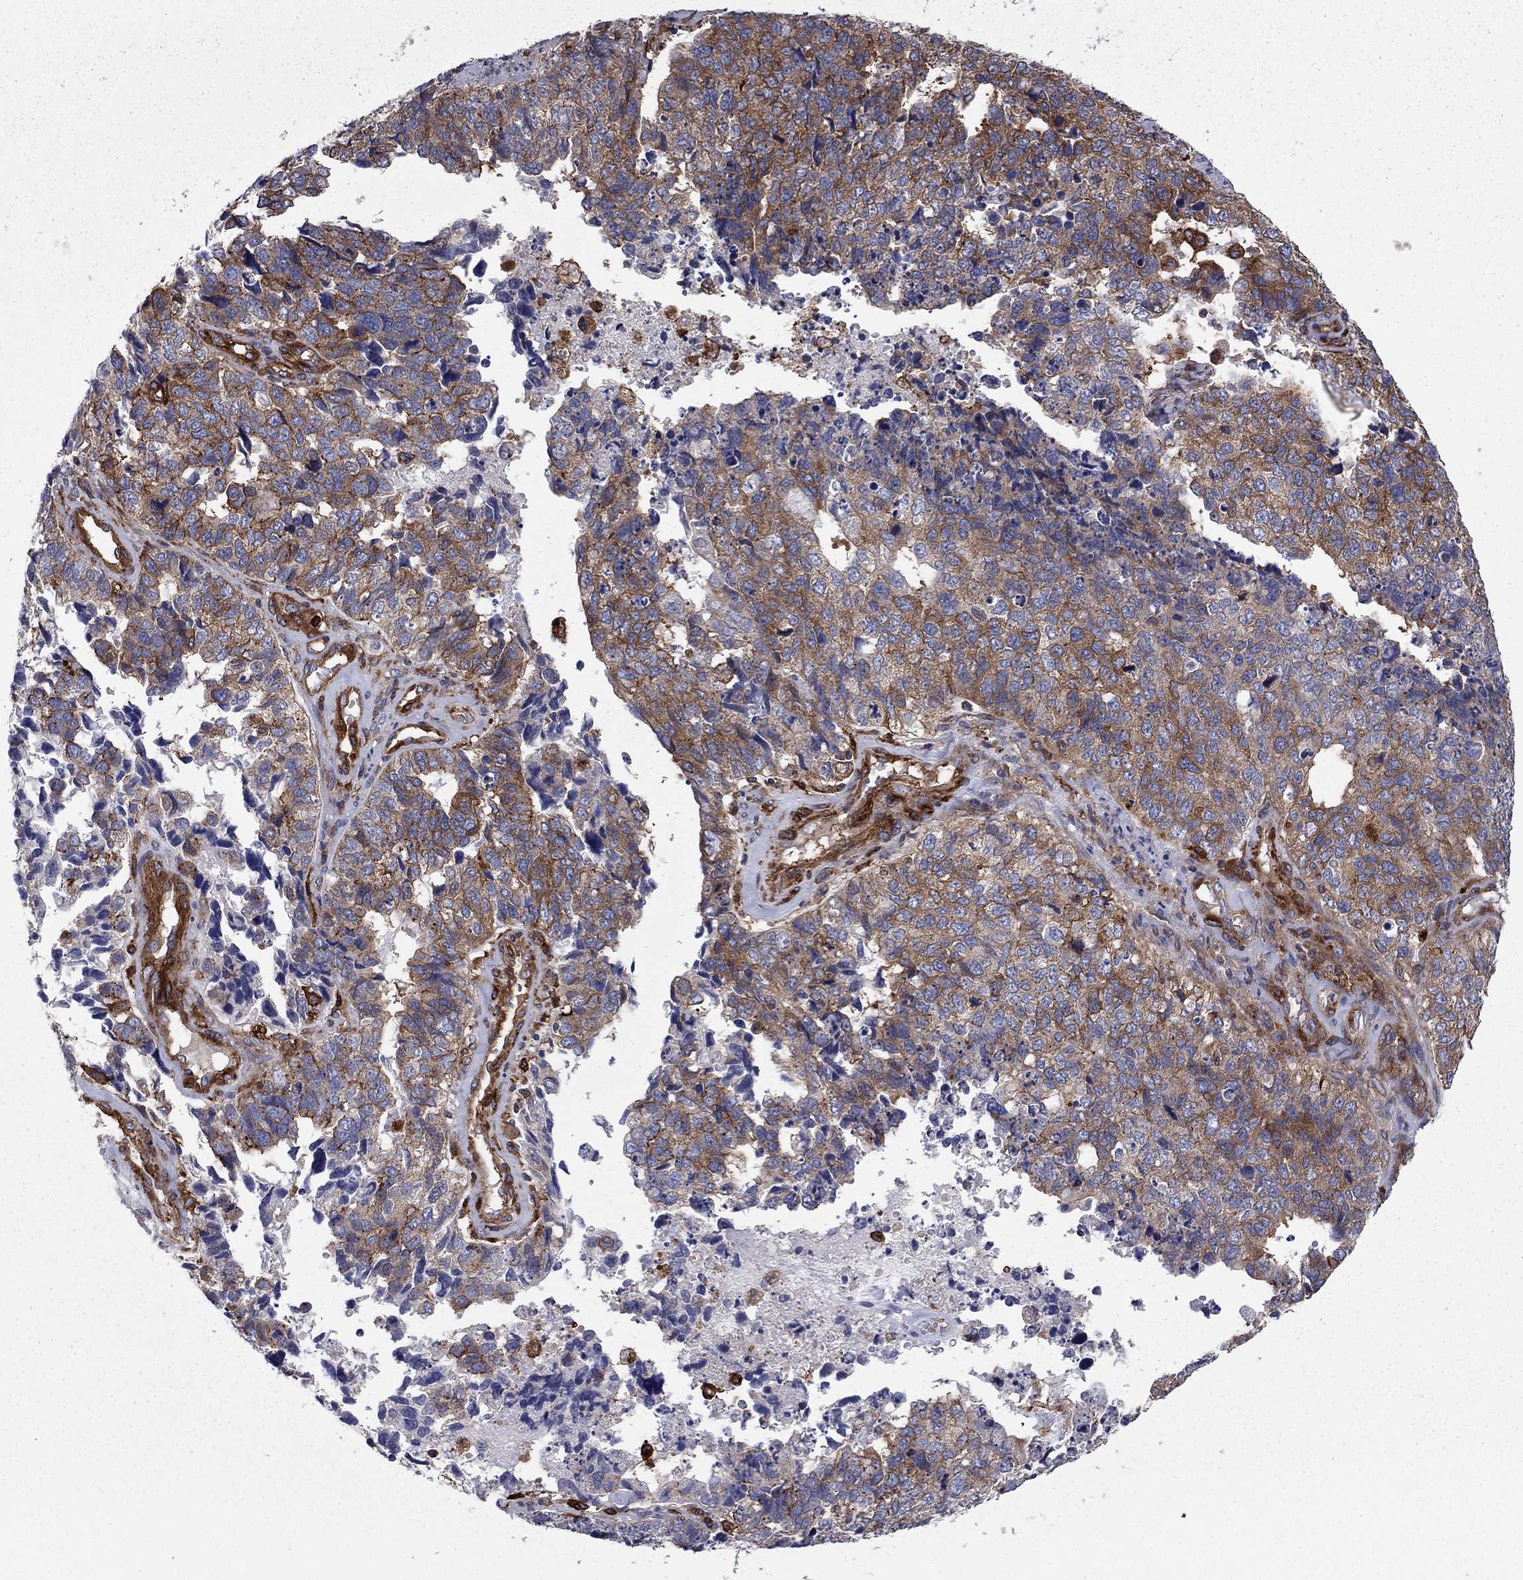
{"staining": {"intensity": "moderate", "quantity": "25%-75%", "location": "cytoplasmic/membranous"}, "tissue": "cervical cancer", "cell_type": "Tumor cells", "image_type": "cancer", "snomed": [{"axis": "morphology", "description": "Squamous cell carcinoma, NOS"}, {"axis": "topography", "description": "Cervix"}], "caption": "Immunohistochemistry (IHC) histopathology image of neoplastic tissue: squamous cell carcinoma (cervical) stained using immunohistochemistry displays medium levels of moderate protein expression localized specifically in the cytoplasmic/membranous of tumor cells, appearing as a cytoplasmic/membranous brown color.", "gene": "EHBP1L1", "patient": {"sex": "female", "age": 63}}